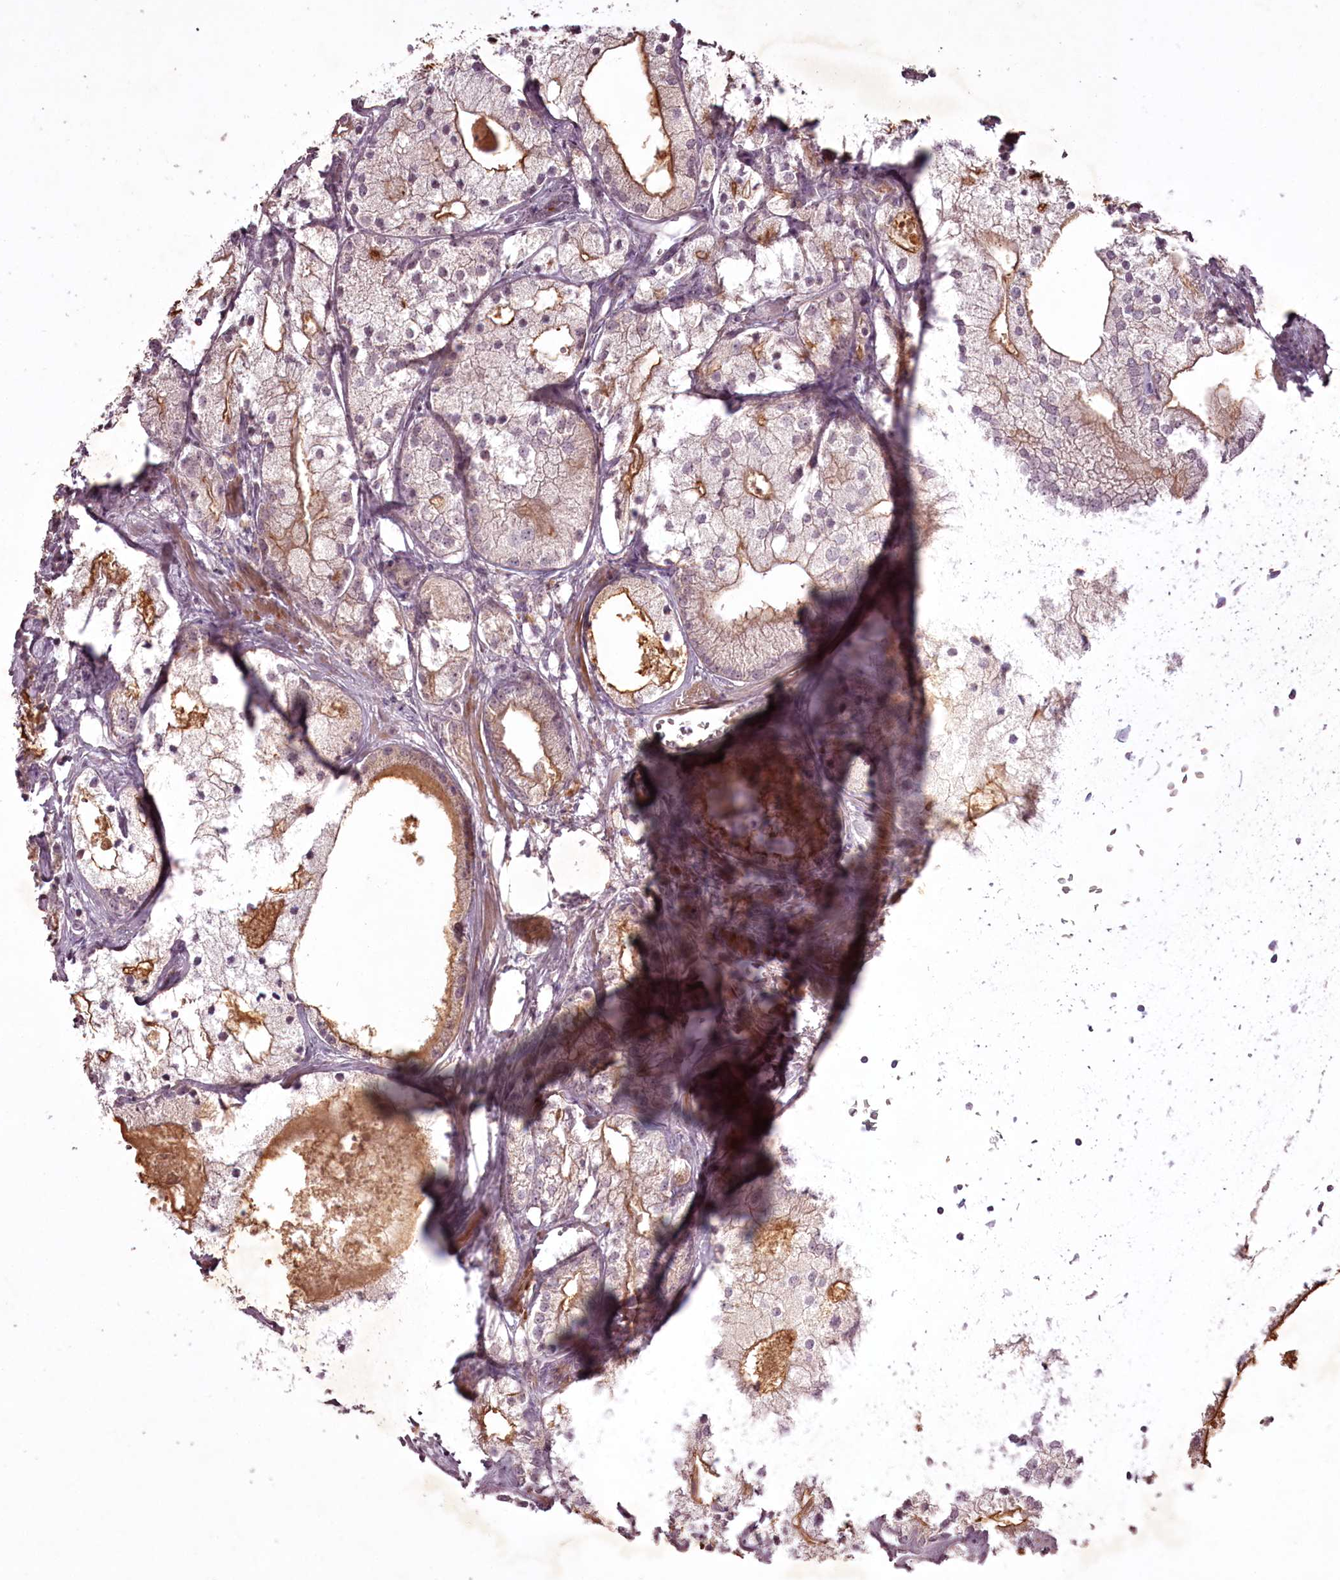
{"staining": {"intensity": "strong", "quantity": "25%-75%", "location": "cytoplasmic/membranous"}, "tissue": "prostate cancer", "cell_type": "Tumor cells", "image_type": "cancer", "snomed": [{"axis": "morphology", "description": "Adenocarcinoma, Low grade"}, {"axis": "topography", "description": "Prostate"}], "caption": "Protein expression analysis of human adenocarcinoma (low-grade) (prostate) reveals strong cytoplasmic/membranous positivity in approximately 25%-75% of tumor cells.", "gene": "RBMXL2", "patient": {"sex": "male", "age": 69}}